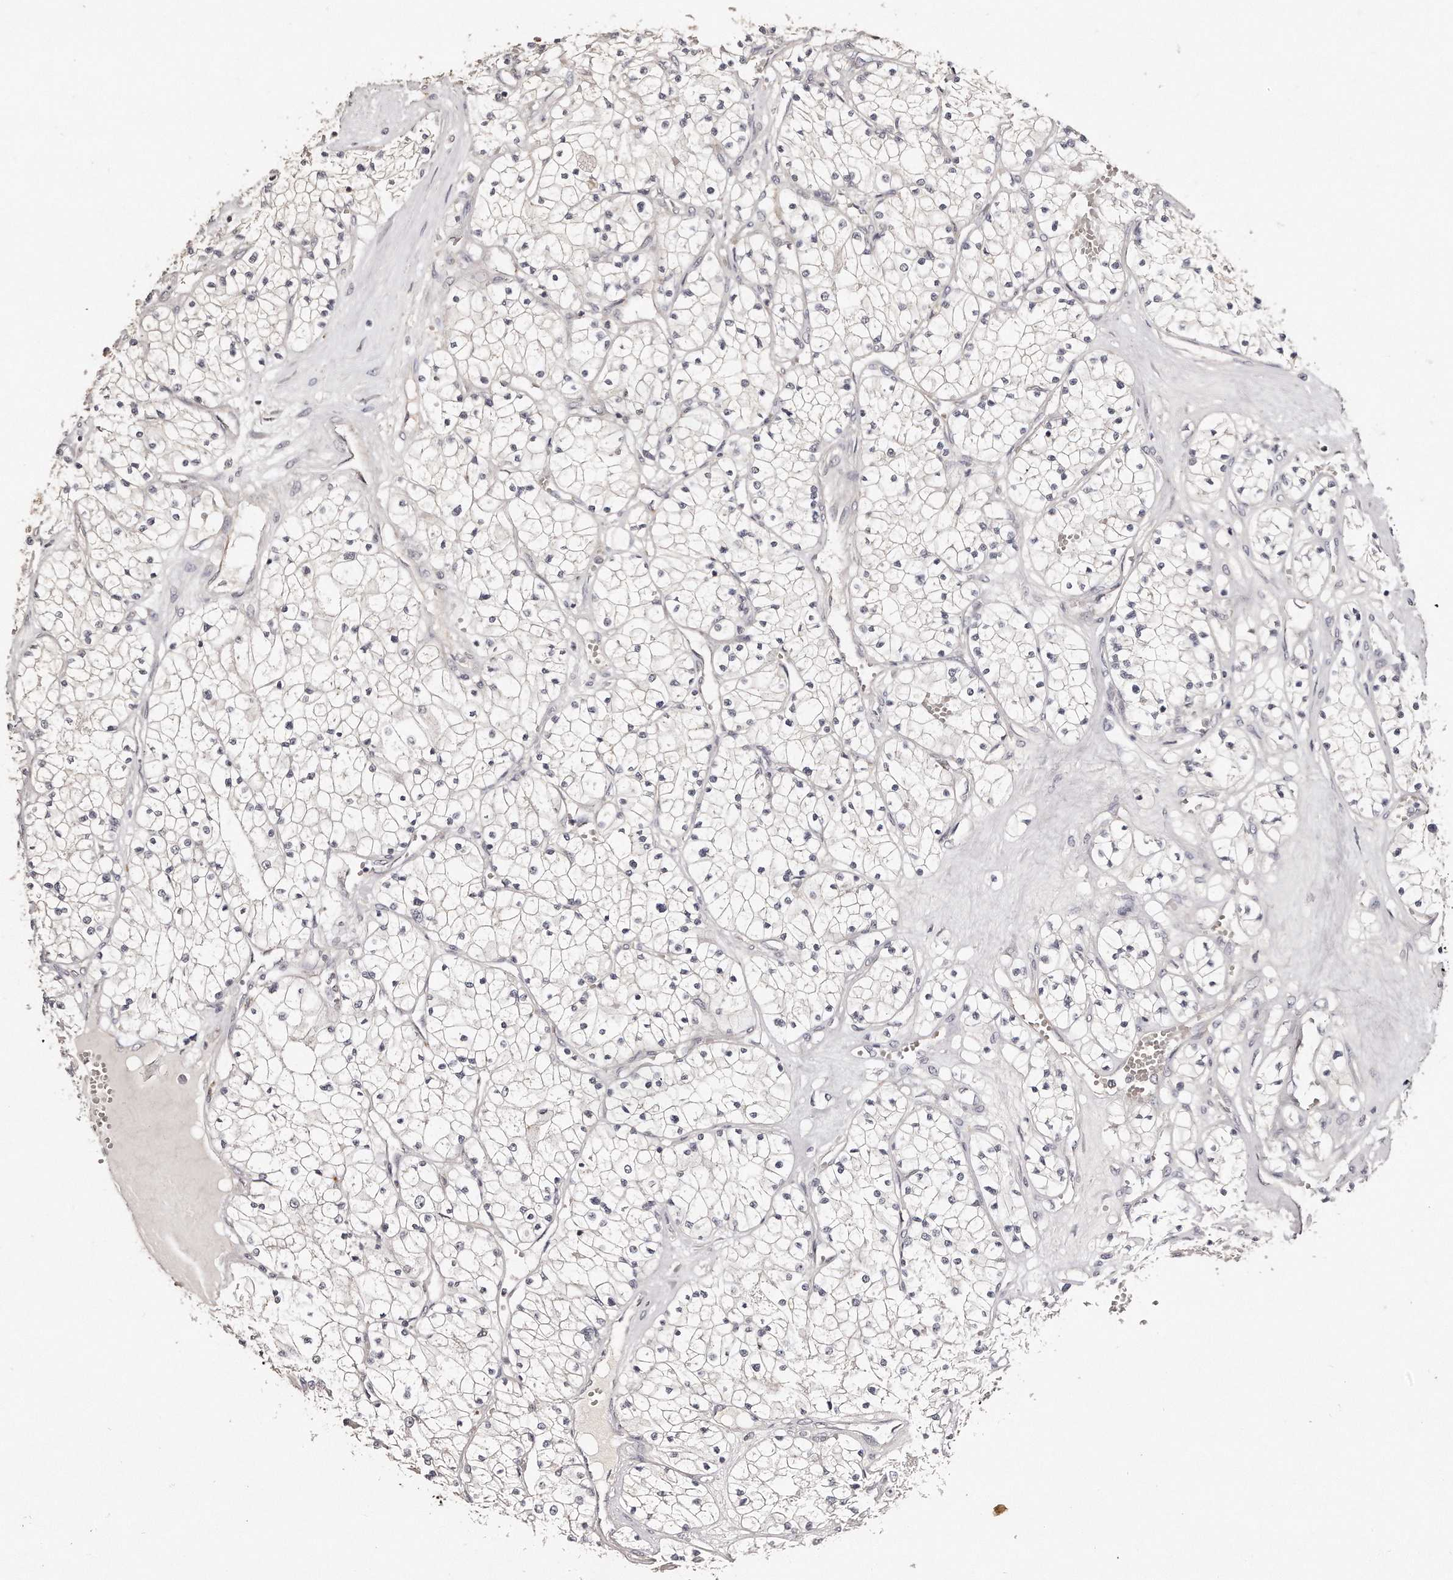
{"staining": {"intensity": "negative", "quantity": "none", "location": "none"}, "tissue": "renal cancer", "cell_type": "Tumor cells", "image_type": "cancer", "snomed": [{"axis": "morphology", "description": "Normal tissue, NOS"}, {"axis": "morphology", "description": "Adenocarcinoma, NOS"}, {"axis": "topography", "description": "Kidney"}], "caption": "Immunohistochemistry micrograph of renal cancer stained for a protein (brown), which shows no staining in tumor cells. The staining was performed using DAB to visualize the protein expression in brown, while the nuclei were stained in blue with hematoxylin (Magnification: 20x).", "gene": "ZYG11A", "patient": {"sex": "male", "age": 68}}